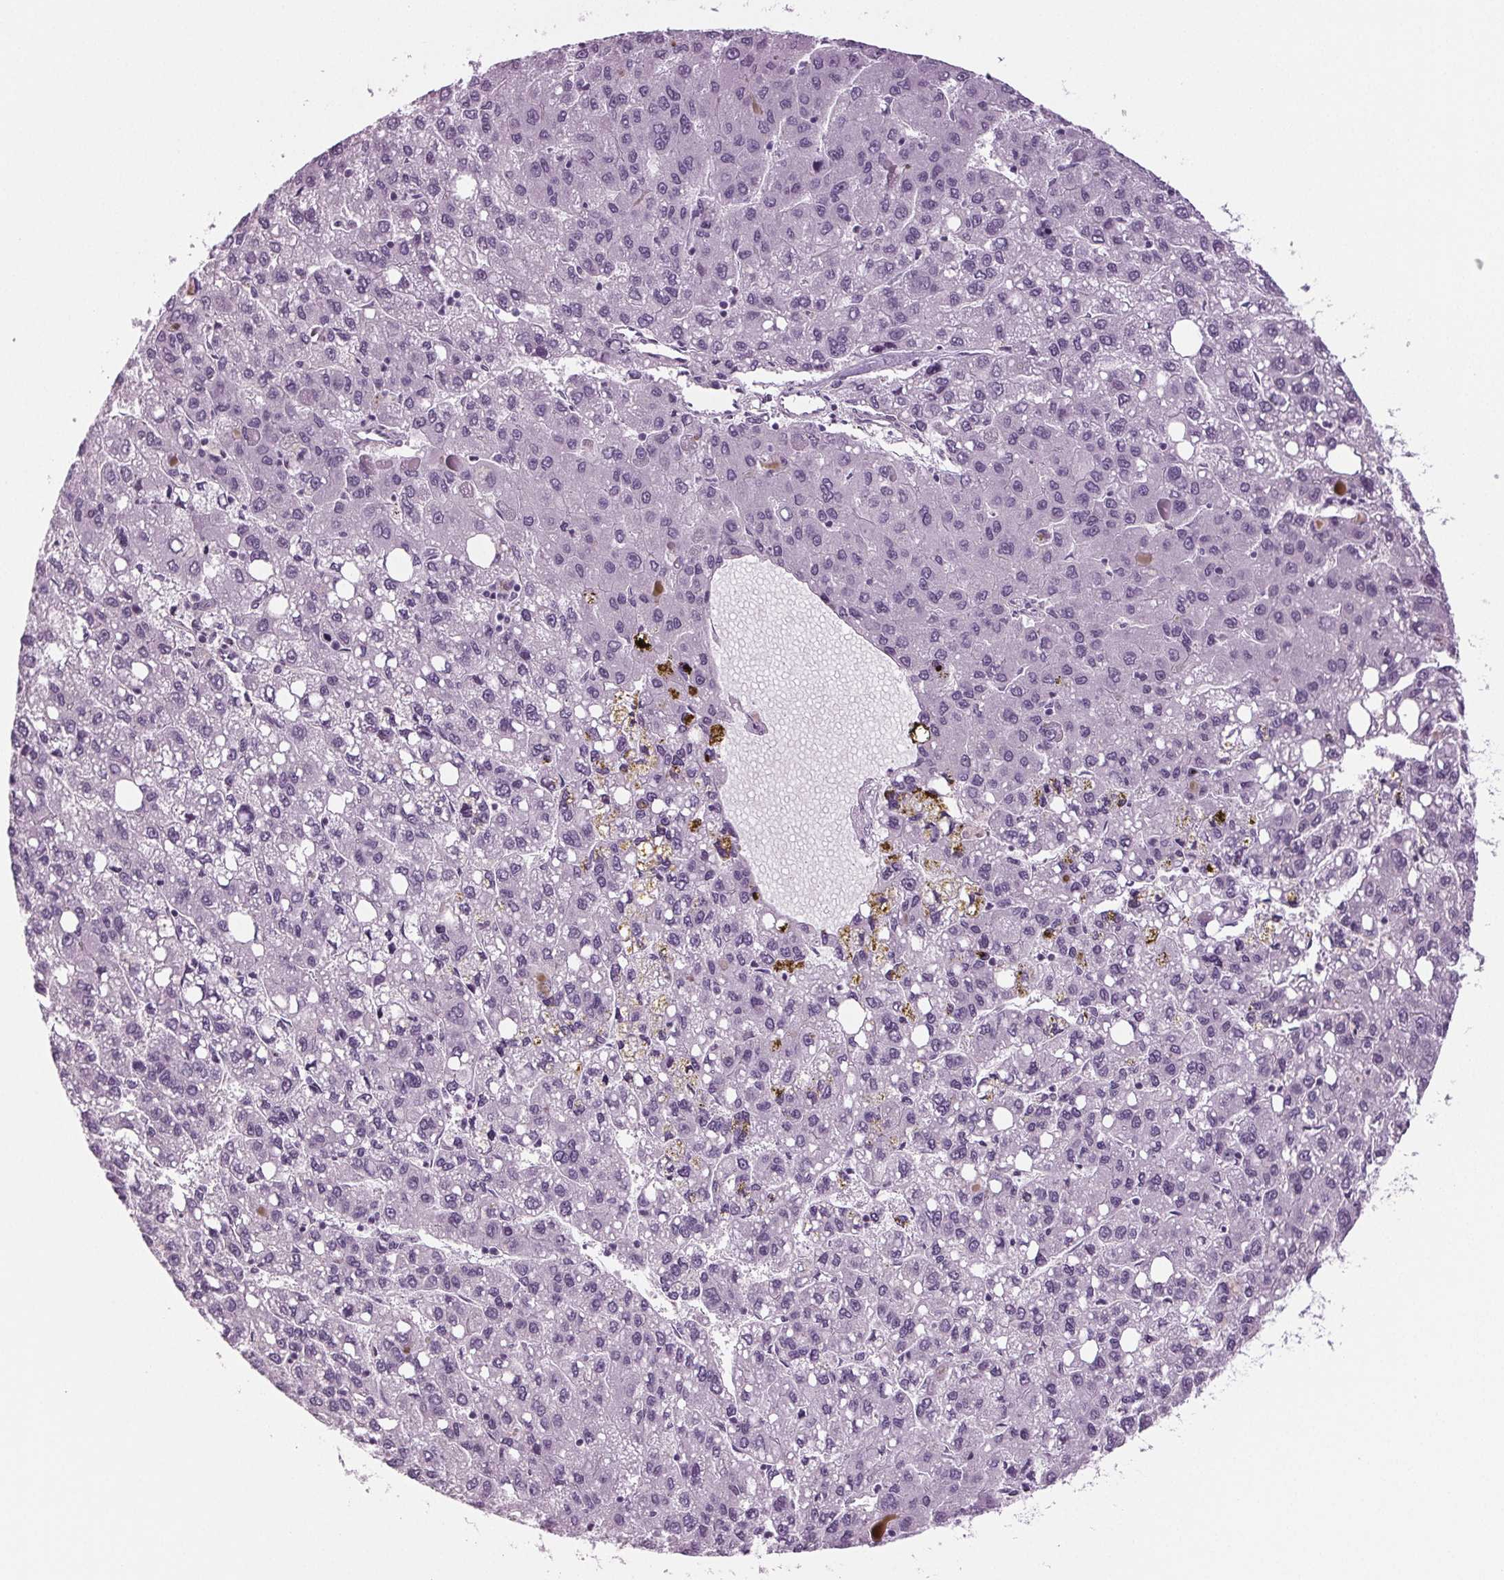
{"staining": {"intensity": "negative", "quantity": "none", "location": "none"}, "tissue": "liver cancer", "cell_type": "Tumor cells", "image_type": "cancer", "snomed": [{"axis": "morphology", "description": "Carcinoma, Hepatocellular, NOS"}, {"axis": "topography", "description": "Liver"}], "caption": "Micrograph shows no significant protein expression in tumor cells of hepatocellular carcinoma (liver). (DAB IHC, high magnification).", "gene": "BHLHE22", "patient": {"sex": "female", "age": 82}}